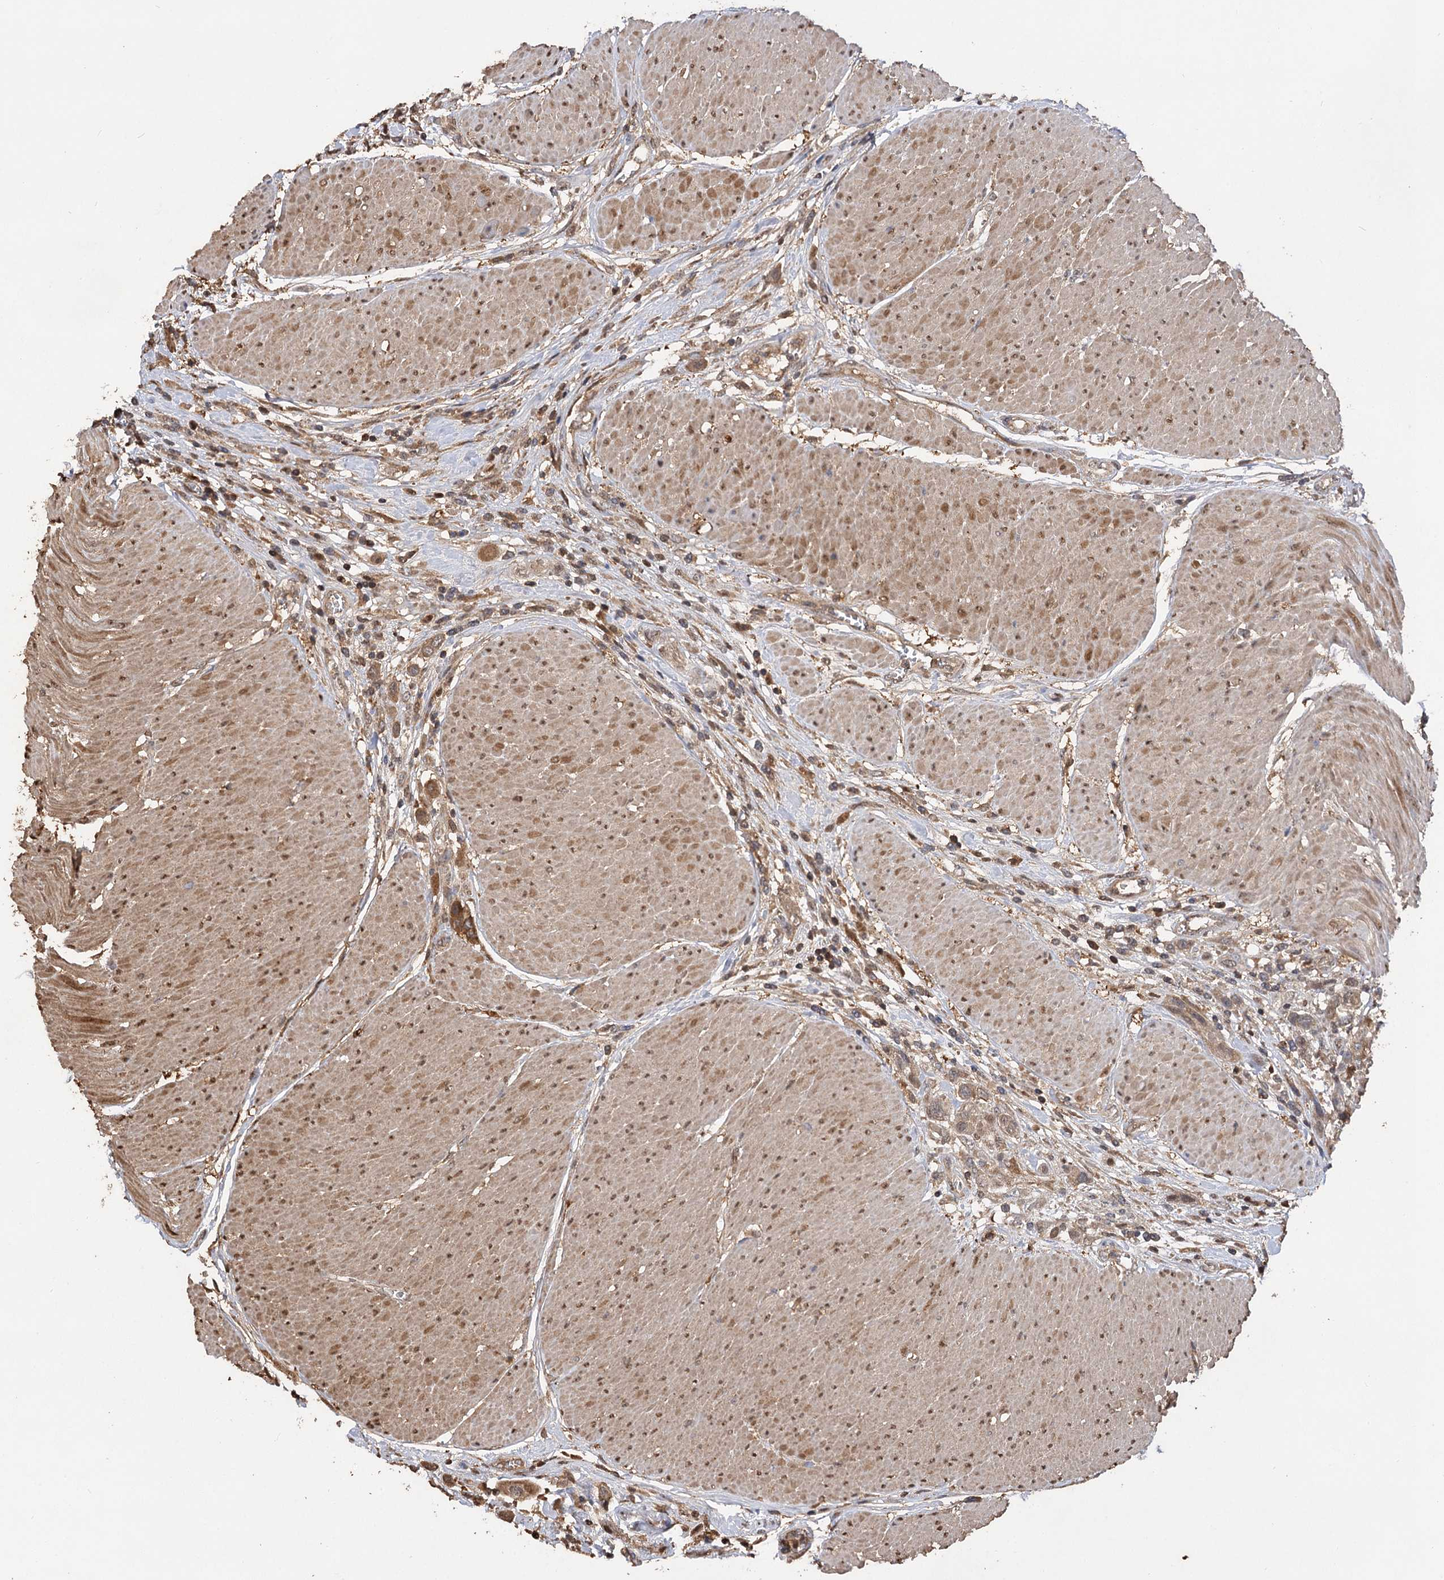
{"staining": {"intensity": "moderate", "quantity": ">75%", "location": "cytoplasmic/membranous"}, "tissue": "urothelial cancer", "cell_type": "Tumor cells", "image_type": "cancer", "snomed": [{"axis": "morphology", "description": "Urothelial carcinoma, High grade"}, {"axis": "topography", "description": "Urinary bladder"}], "caption": "Immunohistochemistry staining of urothelial carcinoma (high-grade), which displays medium levels of moderate cytoplasmic/membranous expression in approximately >75% of tumor cells indicating moderate cytoplasmic/membranous protein positivity. The staining was performed using DAB (3,3'-diaminobenzidine) (brown) for protein detection and nuclei were counterstained in hematoxylin (blue).", "gene": "ARL13A", "patient": {"sex": "male", "age": 50}}